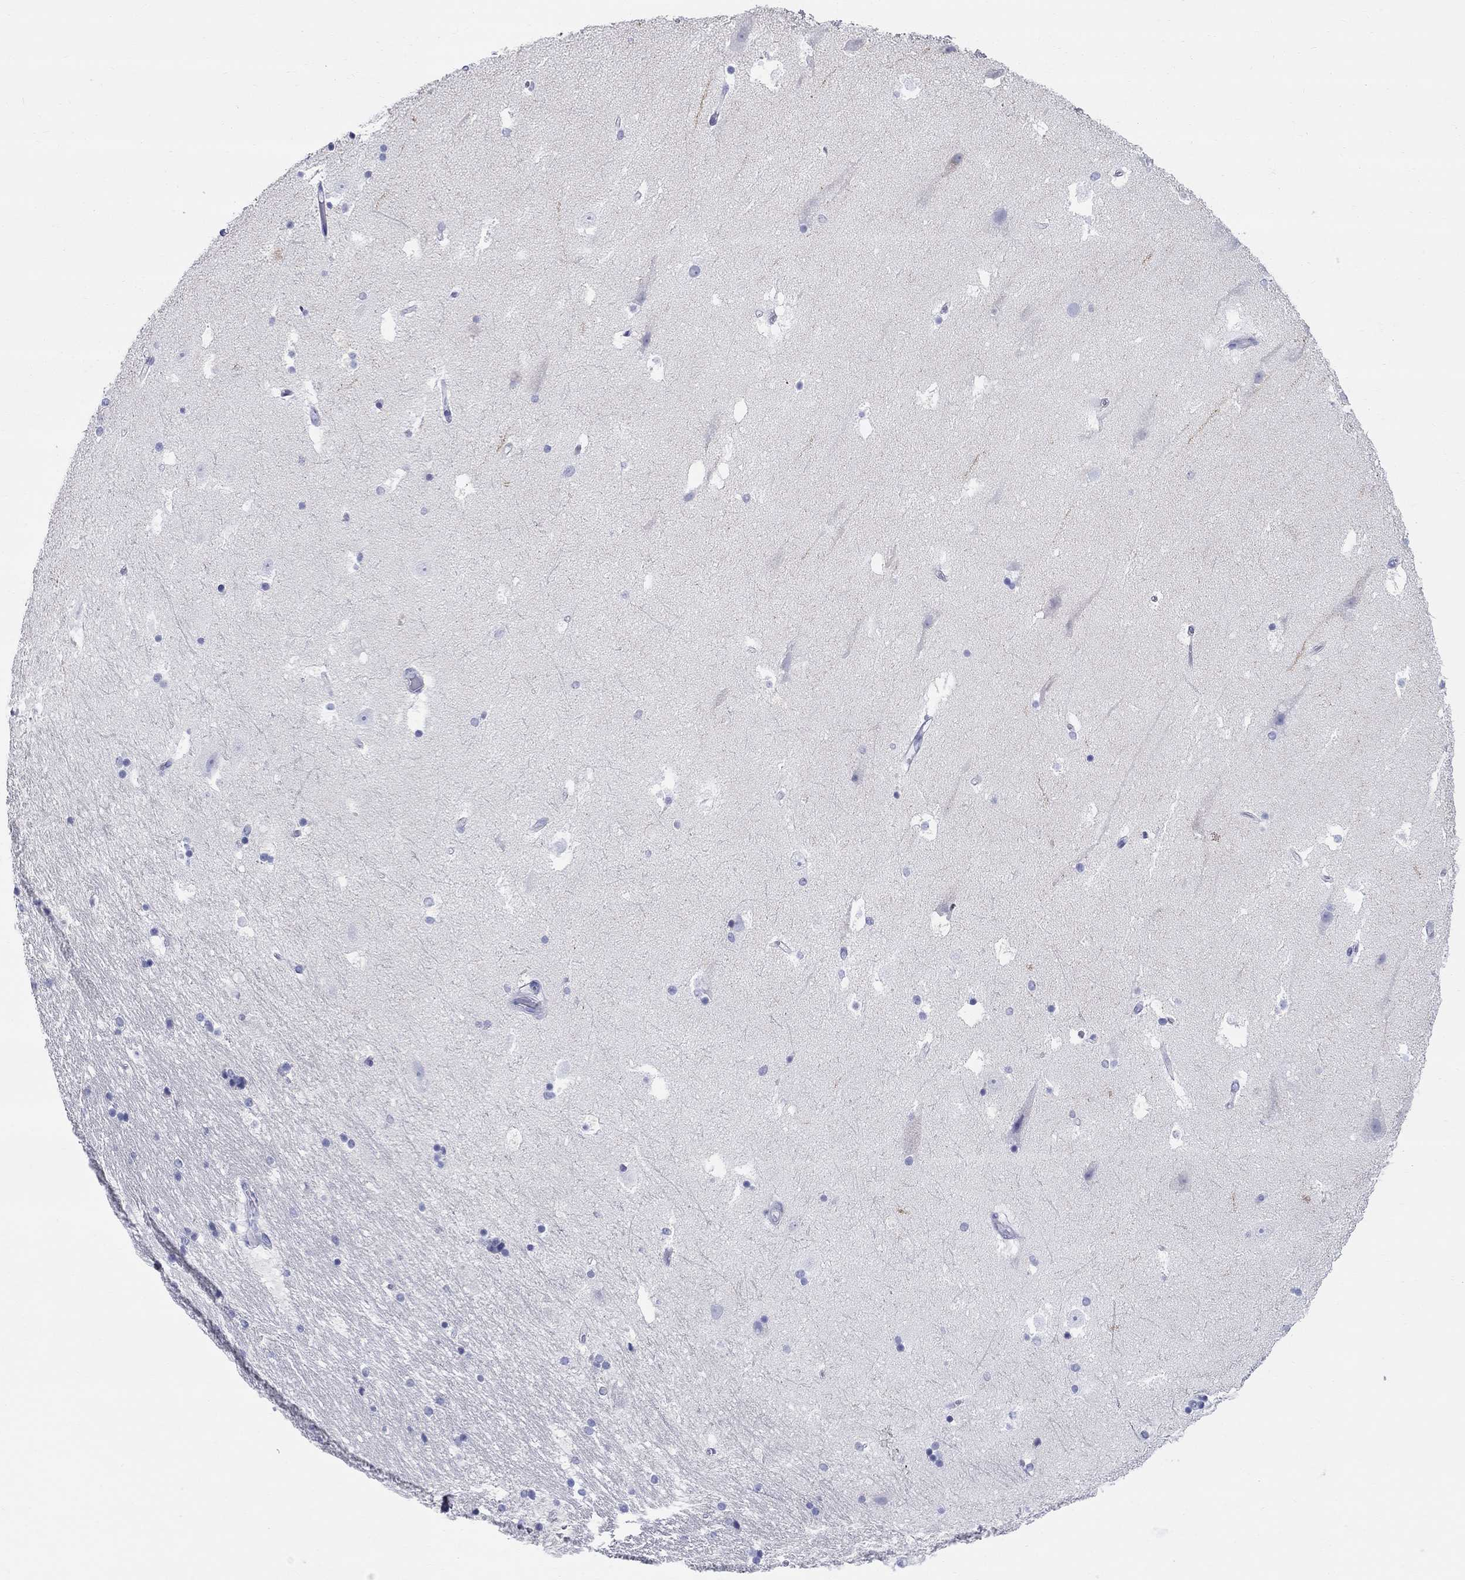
{"staining": {"intensity": "negative", "quantity": "none", "location": "none"}, "tissue": "hippocampus", "cell_type": "Glial cells", "image_type": "normal", "snomed": [{"axis": "morphology", "description": "Normal tissue, NOS"}, {"axis": "topography", "description": "Hippocampus"}], "caption": "This is a photomicrograph of IHC staining of normal hippocampus, which shows no staining in glial cells.", "gene": "LAMP5", "patient": {"sex": "male", "age": 51}}